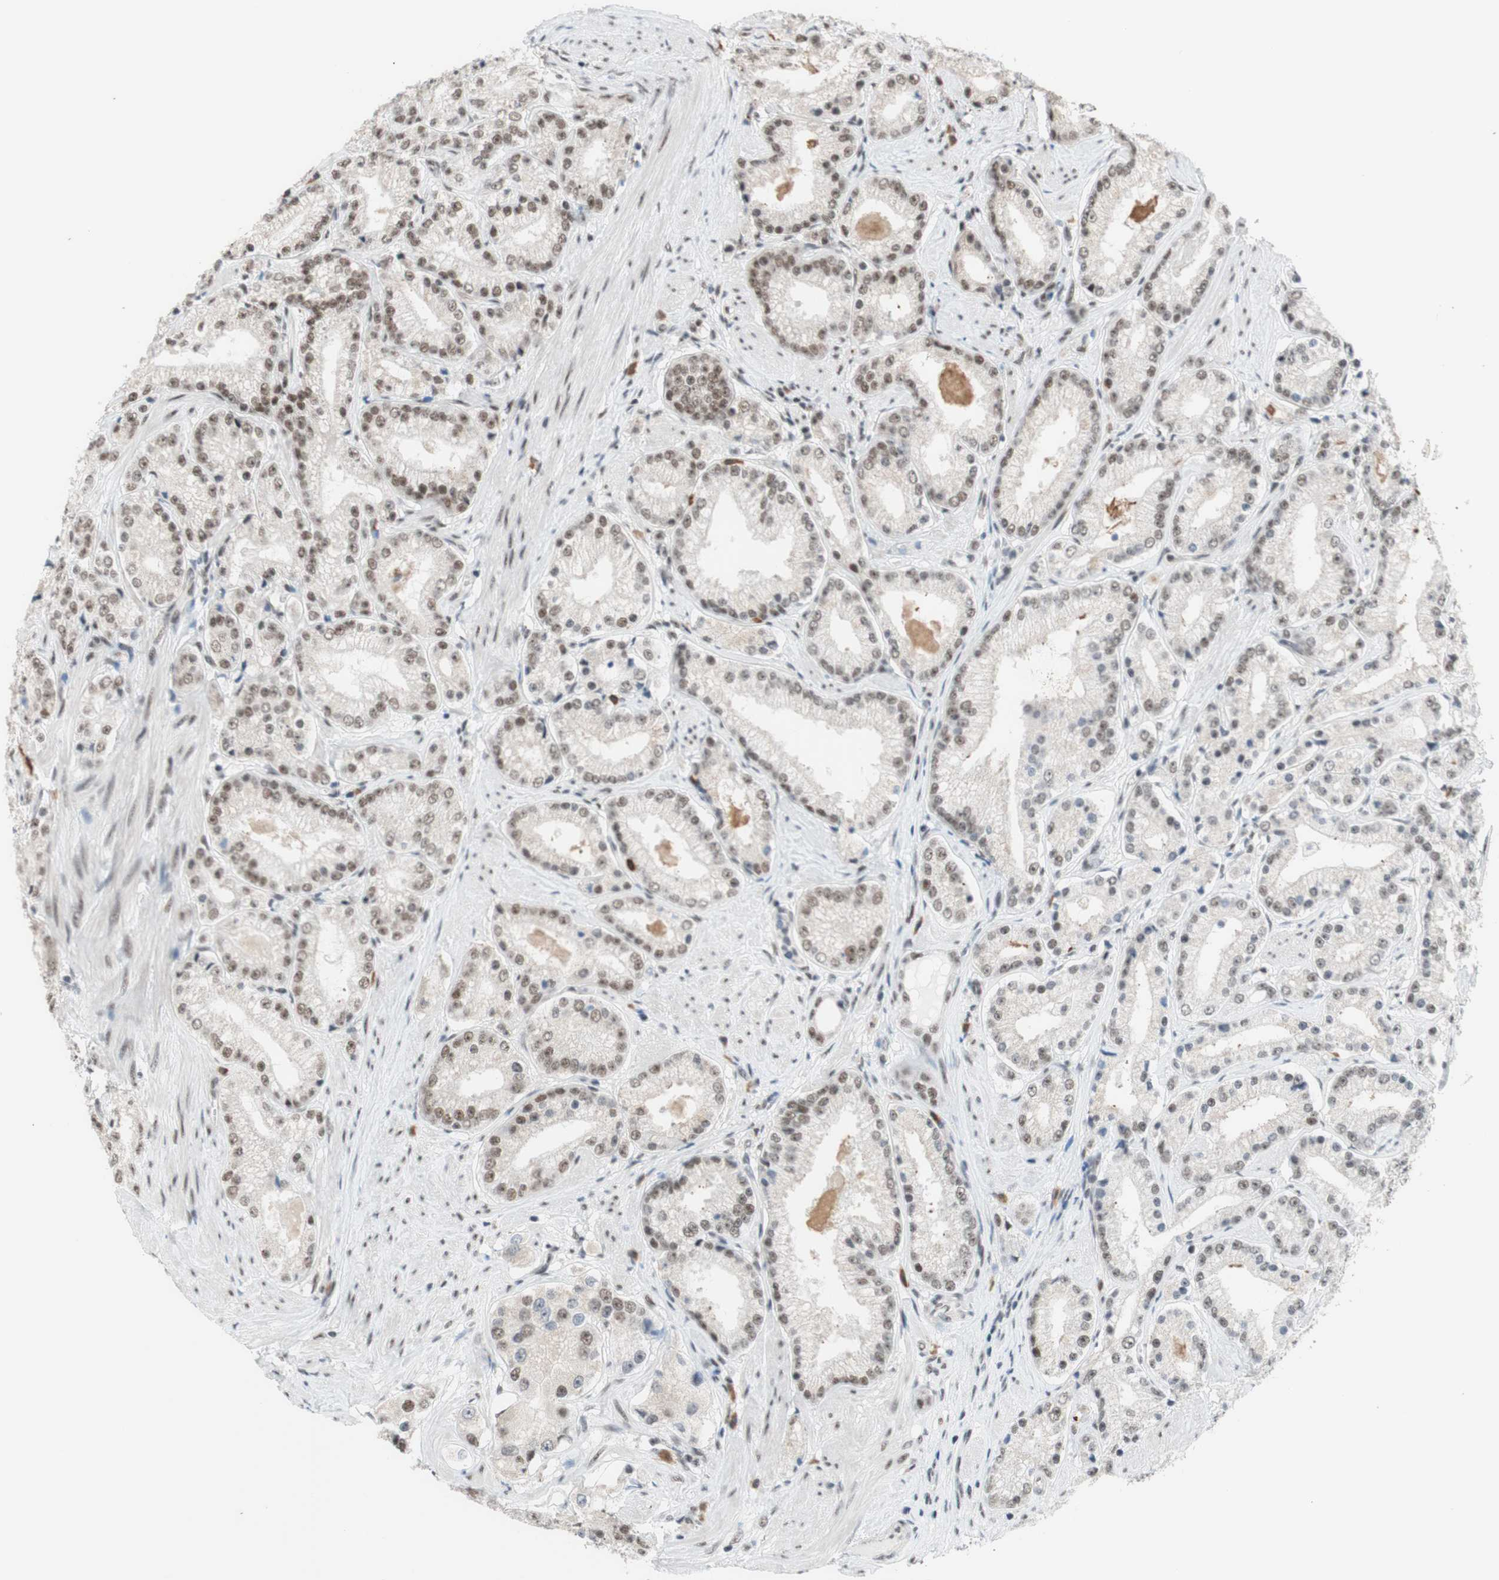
{"staining": {"intensity": "moderate", "quantity": "25%-75%", "location": "nuclear"}, "tissue": "prostate cancer", "cell_type": "Tumor cells", "image_type": "cancer", "snomed": [{"axis": "morphology", "description": "Adenocarcinoma, Low grade"}, {"axis": "topography", "description": "Prostate"}], "caption": "Prostate cancer tissue displays moderate nuclear expression in approximately 25%-75% of tumor cells", "gene": "PRPF19", "patient": {"sex": "male", "age": 63}}